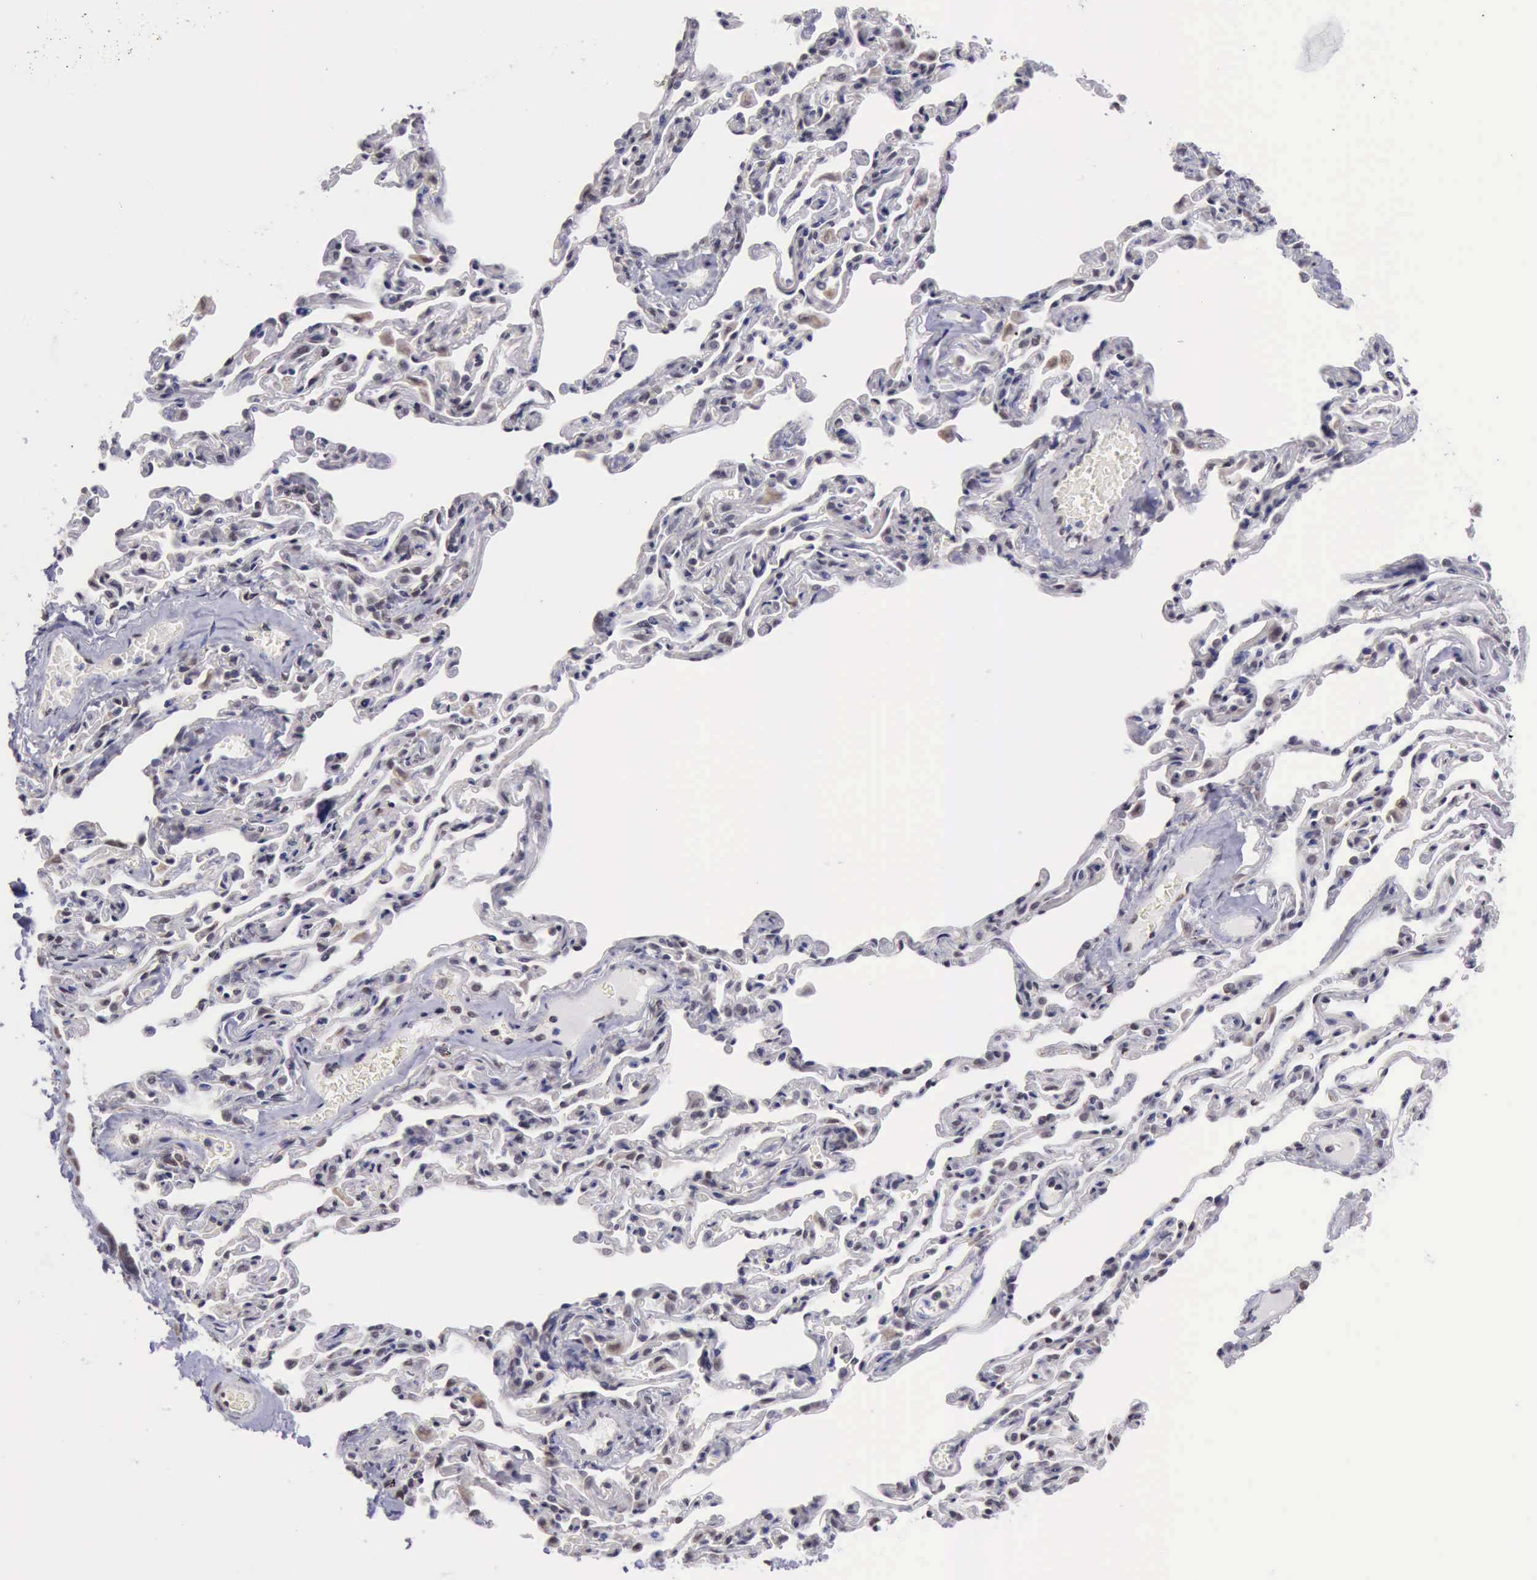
{"staining": {"intensity": "strong", "quantity": ">75%", "location": "nuclear"}, "tissue": "bronchus", "cell_type": "Respiratory epithelial cells", "image_type": "normal", "snomed": [{"axis": "morphology", "description": "Normal tissue, NOS"}, {"axis": "topography", "description": "Cartilage tissue"}, {"axis": "topography", "description": "Bronchus"}, {"axis": "topography", "description": "Lung"}], "caption": "Respiratory epithelial cells show strong nuclear expression in approximately >75% of cells in benign bronchus.", "gene": "ERCC4", "patient": {"sex": "male", "age": 64}}